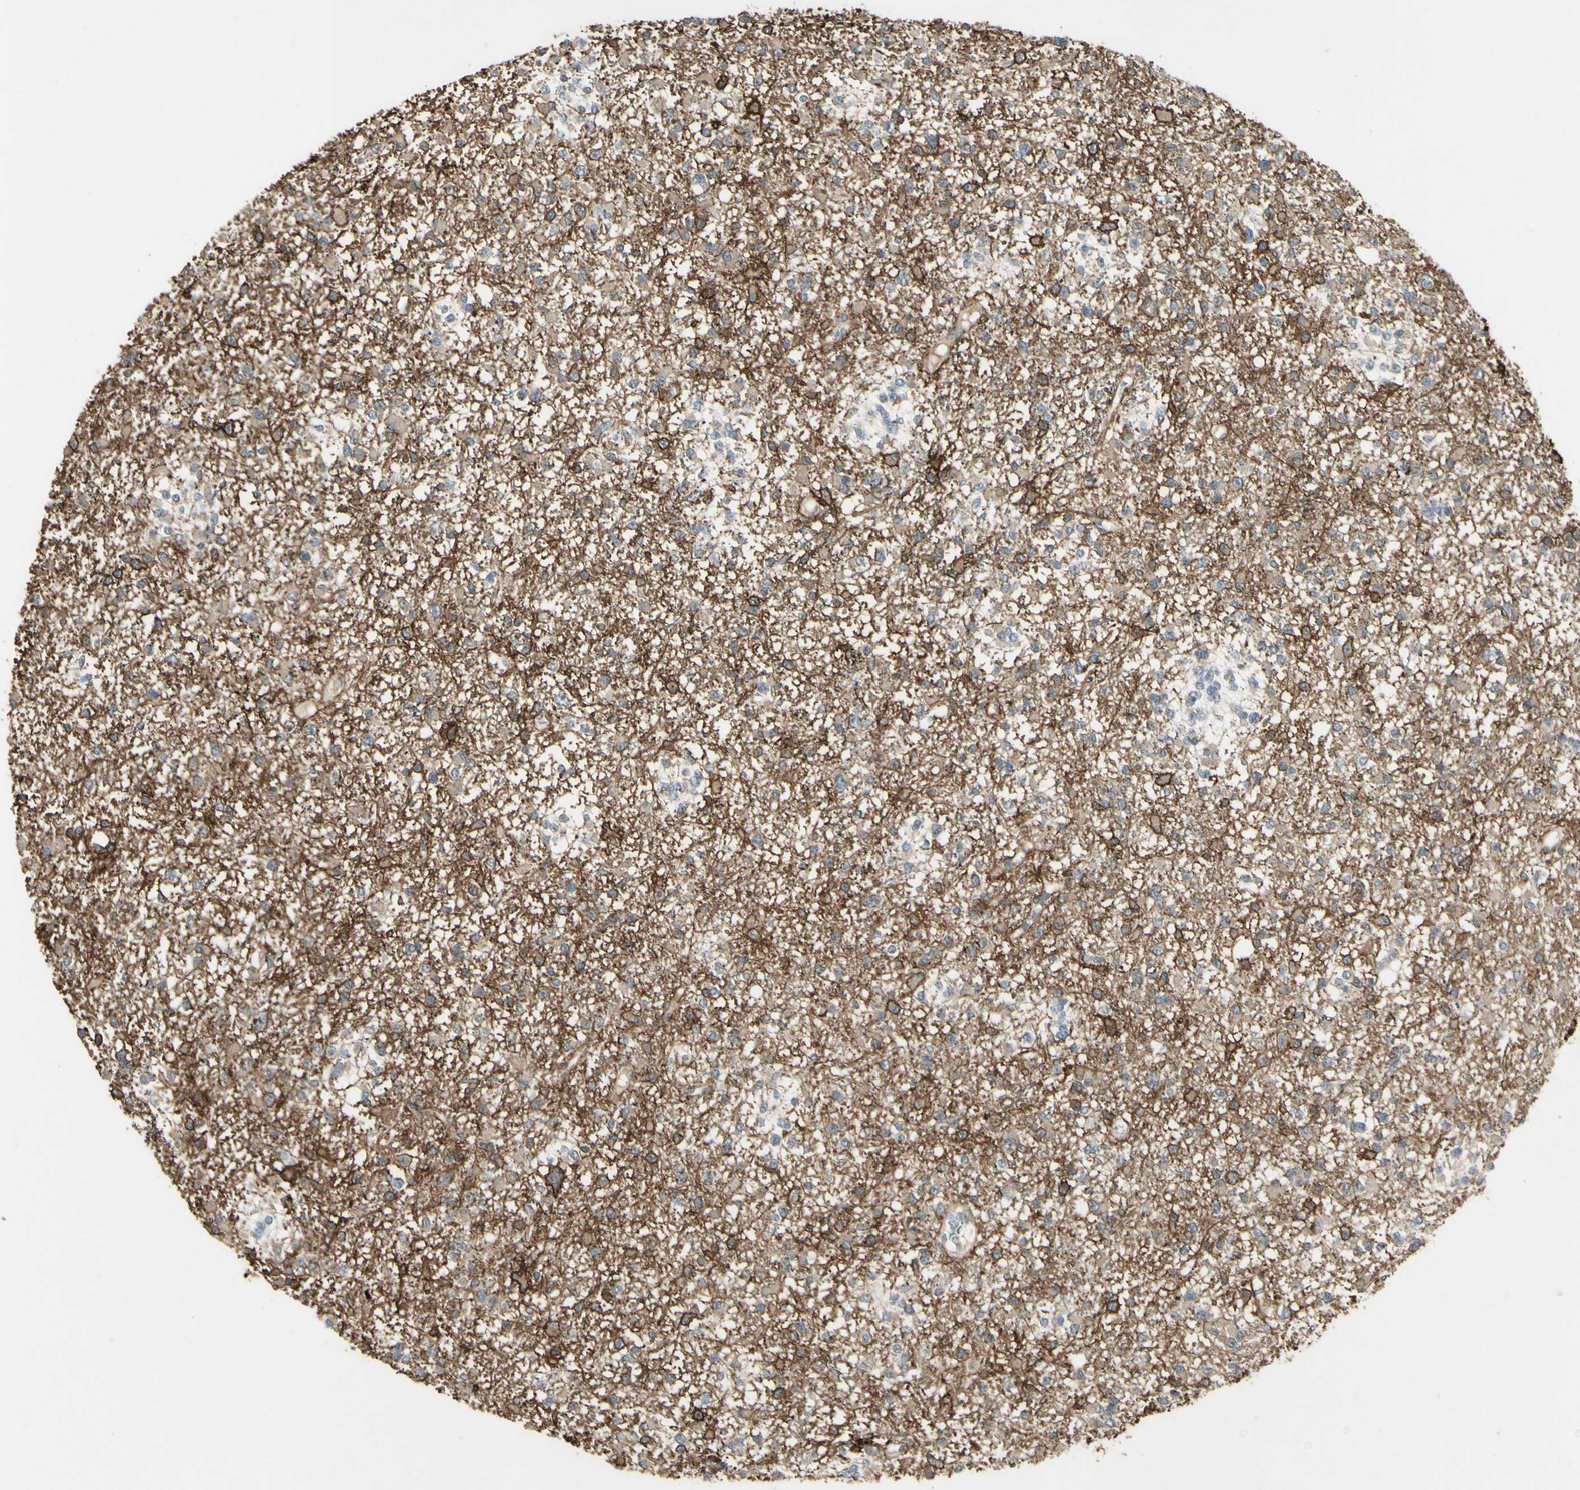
{"staining": {"intensity": "moderate", "quantity": "<25%", "location": "cytoplasmic/membranous"}, "tissue": "glioma", "cell_type": "Tumor cells", "image_type": "cancer", "snomed": [{"axis": "morphology", "description": "Glioma, malignant, Low grade"}, {"axis": "topography", "description": "Brain"}], "caption": "The micrograph exhibits immunohistochemical staining of low-grade glioma (malignant). There is moderate cytoplasmic/membranous expression is identified in approximately <25% of tumor cells.", "gene": "PSMD5", "patient": {"sex": "female", "age": 22}}